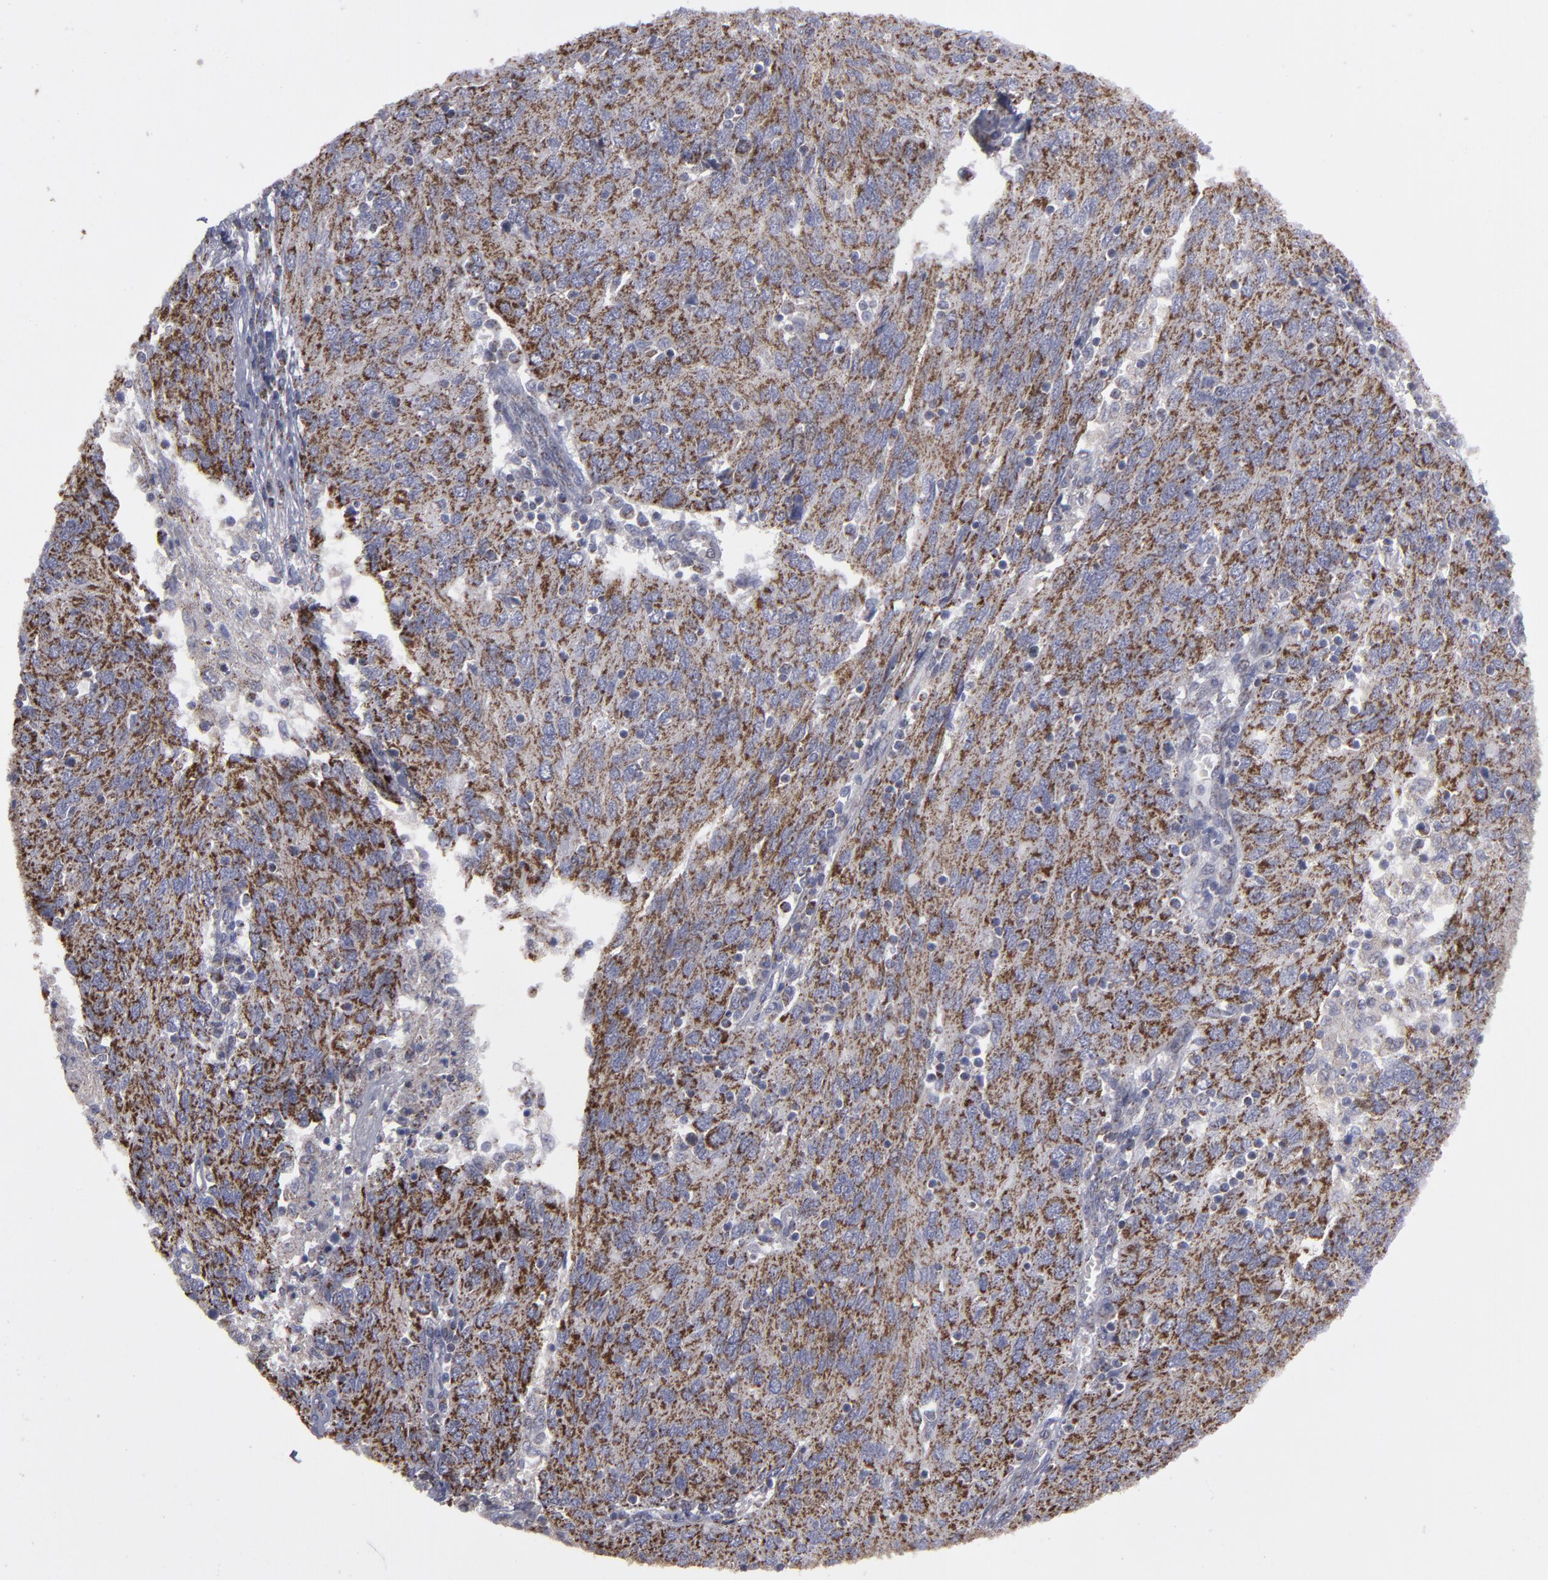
{"staining": {"intensity": "strong", "quantity": ">75%", "location": "cytoplasmic/membranous"}, "tissue": "ovarian cancer", "cell_type": "Tumor cells", "image_type": "cancer", "snomed": [{"axis": "morphology", "description": "Carcinoma, endometroid"}, {"axis": "topography", "description": "Ovary"}], "caption": "High-power microscopy captured an immunohistochemistry (IHC) micrograph of ovarian endometroid carcinoma, revealing strong cytoplasmic/membranous expression in approximately >75% of tumor cells.", "gene": "MYOM2", "patient": {"sex": "female", "age": 50}}